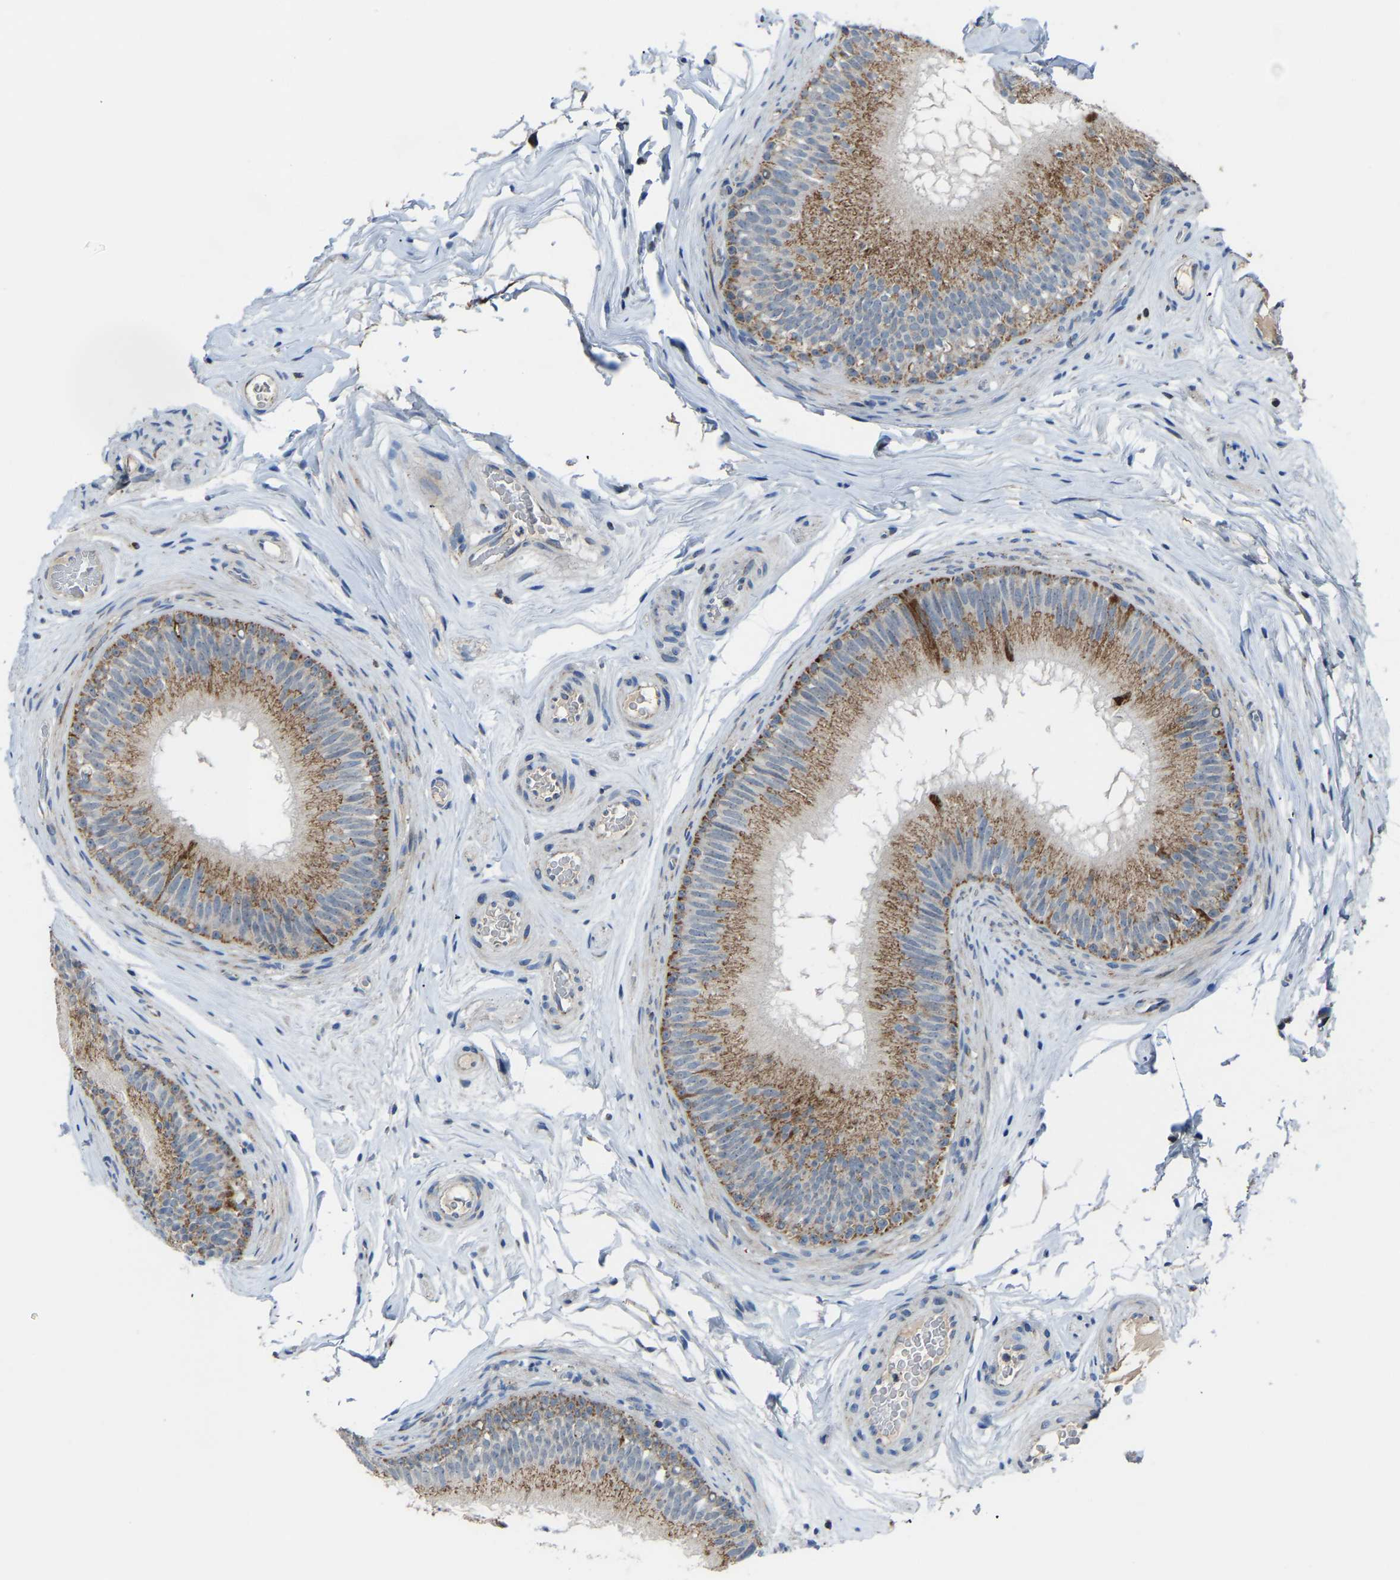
{"staining": {"intensity": "moderate", "quantity": ">75%", "location": "cytoplasmic/membranous"}, "tissue": "epididymis", "cell_type": "Glandular cells", "image_type": "normal", "snomed": [{"axis": "morphology", "description": "Normal tissue, NOS"}, {"axis": "topography", "description": "Testis"}, {"axis": "topography", "description": "Epididymis"}], "caption": "Benign epididymis was stained to show a protein in brown. There is medium levels of moderate cytoplasmic/membranous staining in approximately >75% of glandular cells.", "gene": "CANT1", "patient": {"sex": "male", "age": 36}}